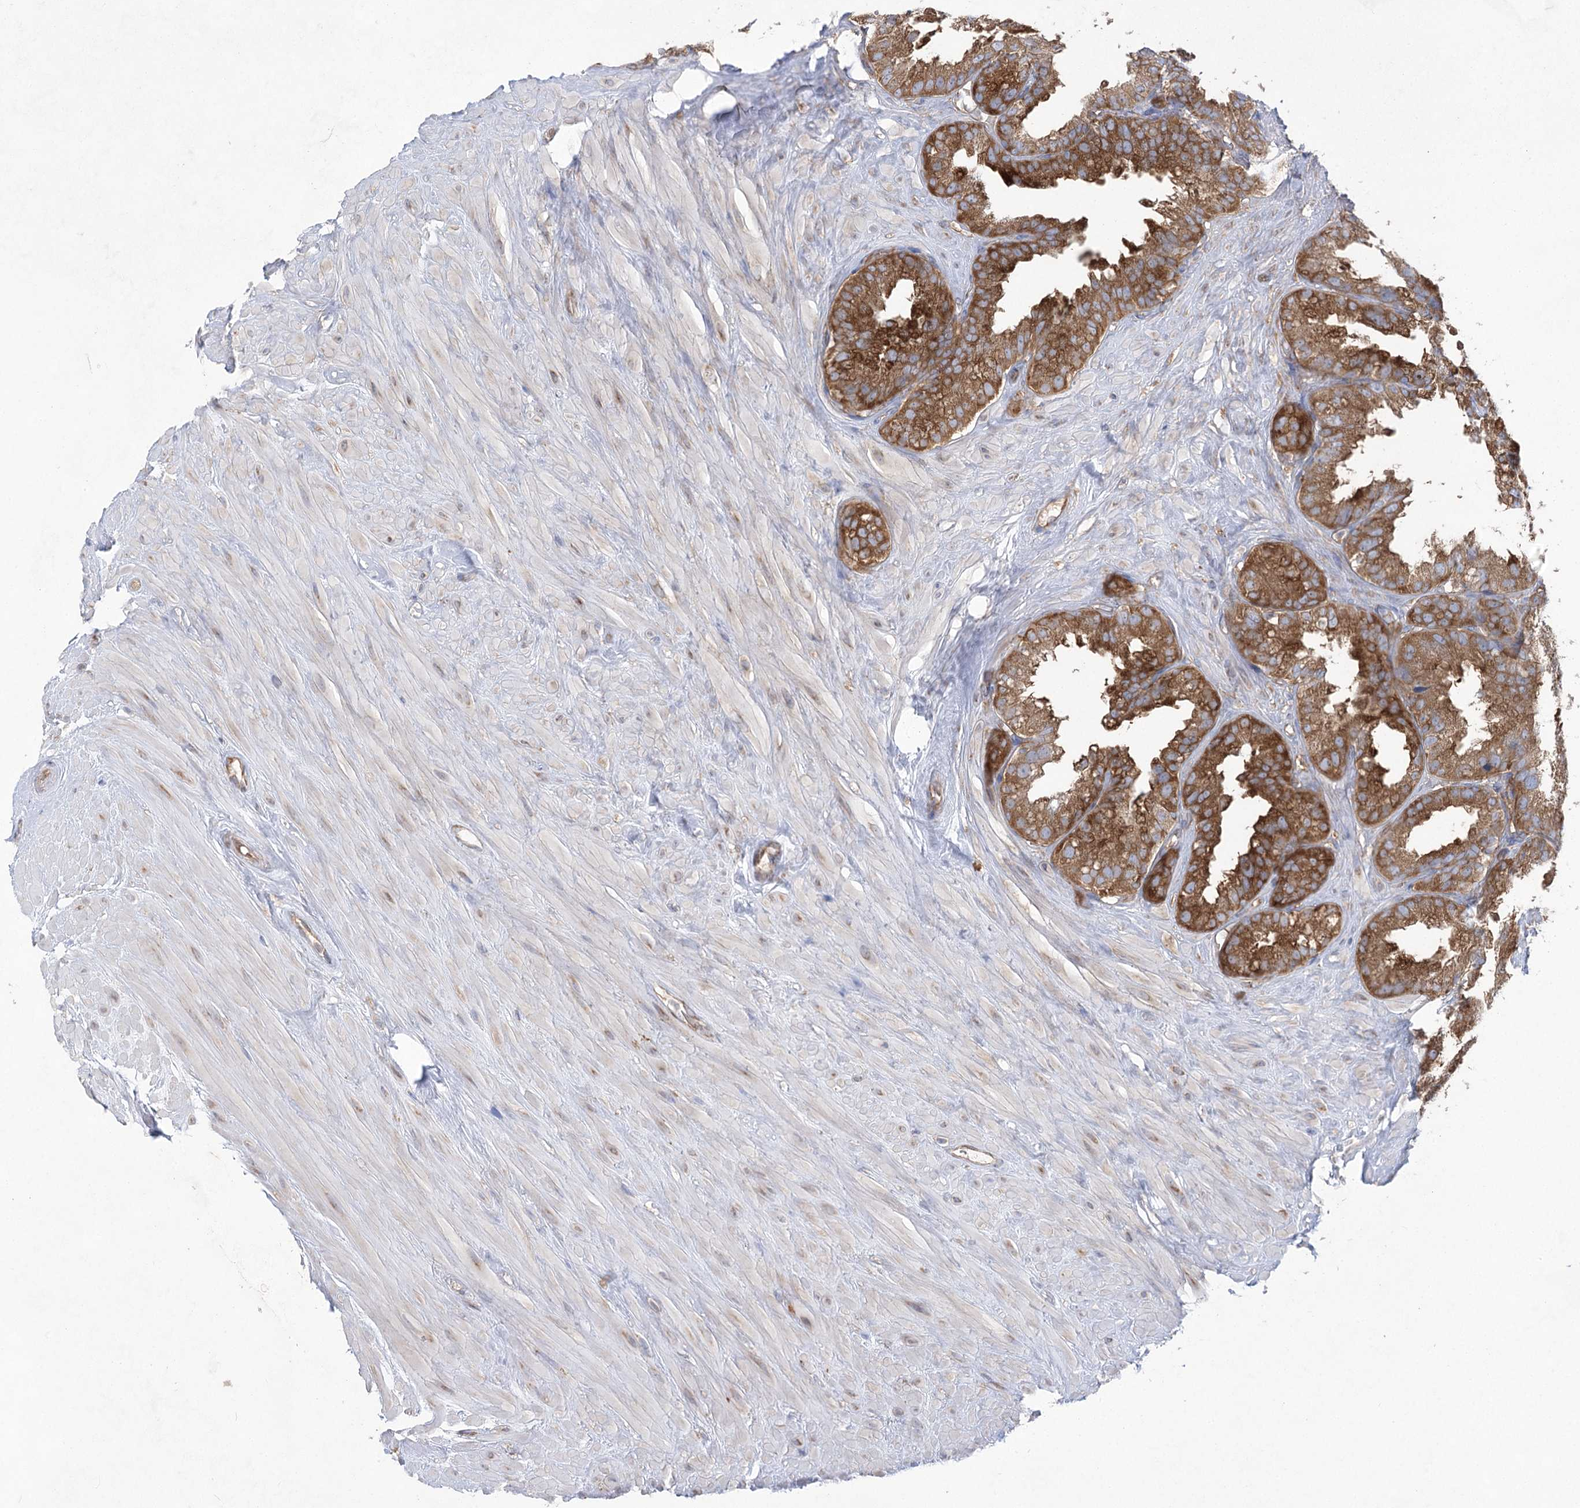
{"staining": {"intensity": "strong", "quantity": ">75%", "location": "cytoplasmic/membranous"}, "tissue": "seminal vesicle", "cell_type": "Glandular cells", "image_type": "normal", "snomed": [{"axis": "morphology", "description": "Normal tissue, NOS"}, {"axis": "topography", "description": "Seminal veicle"}], "caption": "DAB immunohistochemical staining of normal human seminal vesicle shows strong cytoplasmic/membranous protein positivity in about >75% of glandular cells.", "gene": "EIF3A", "patient": {"sex": "male", "age": 80}}